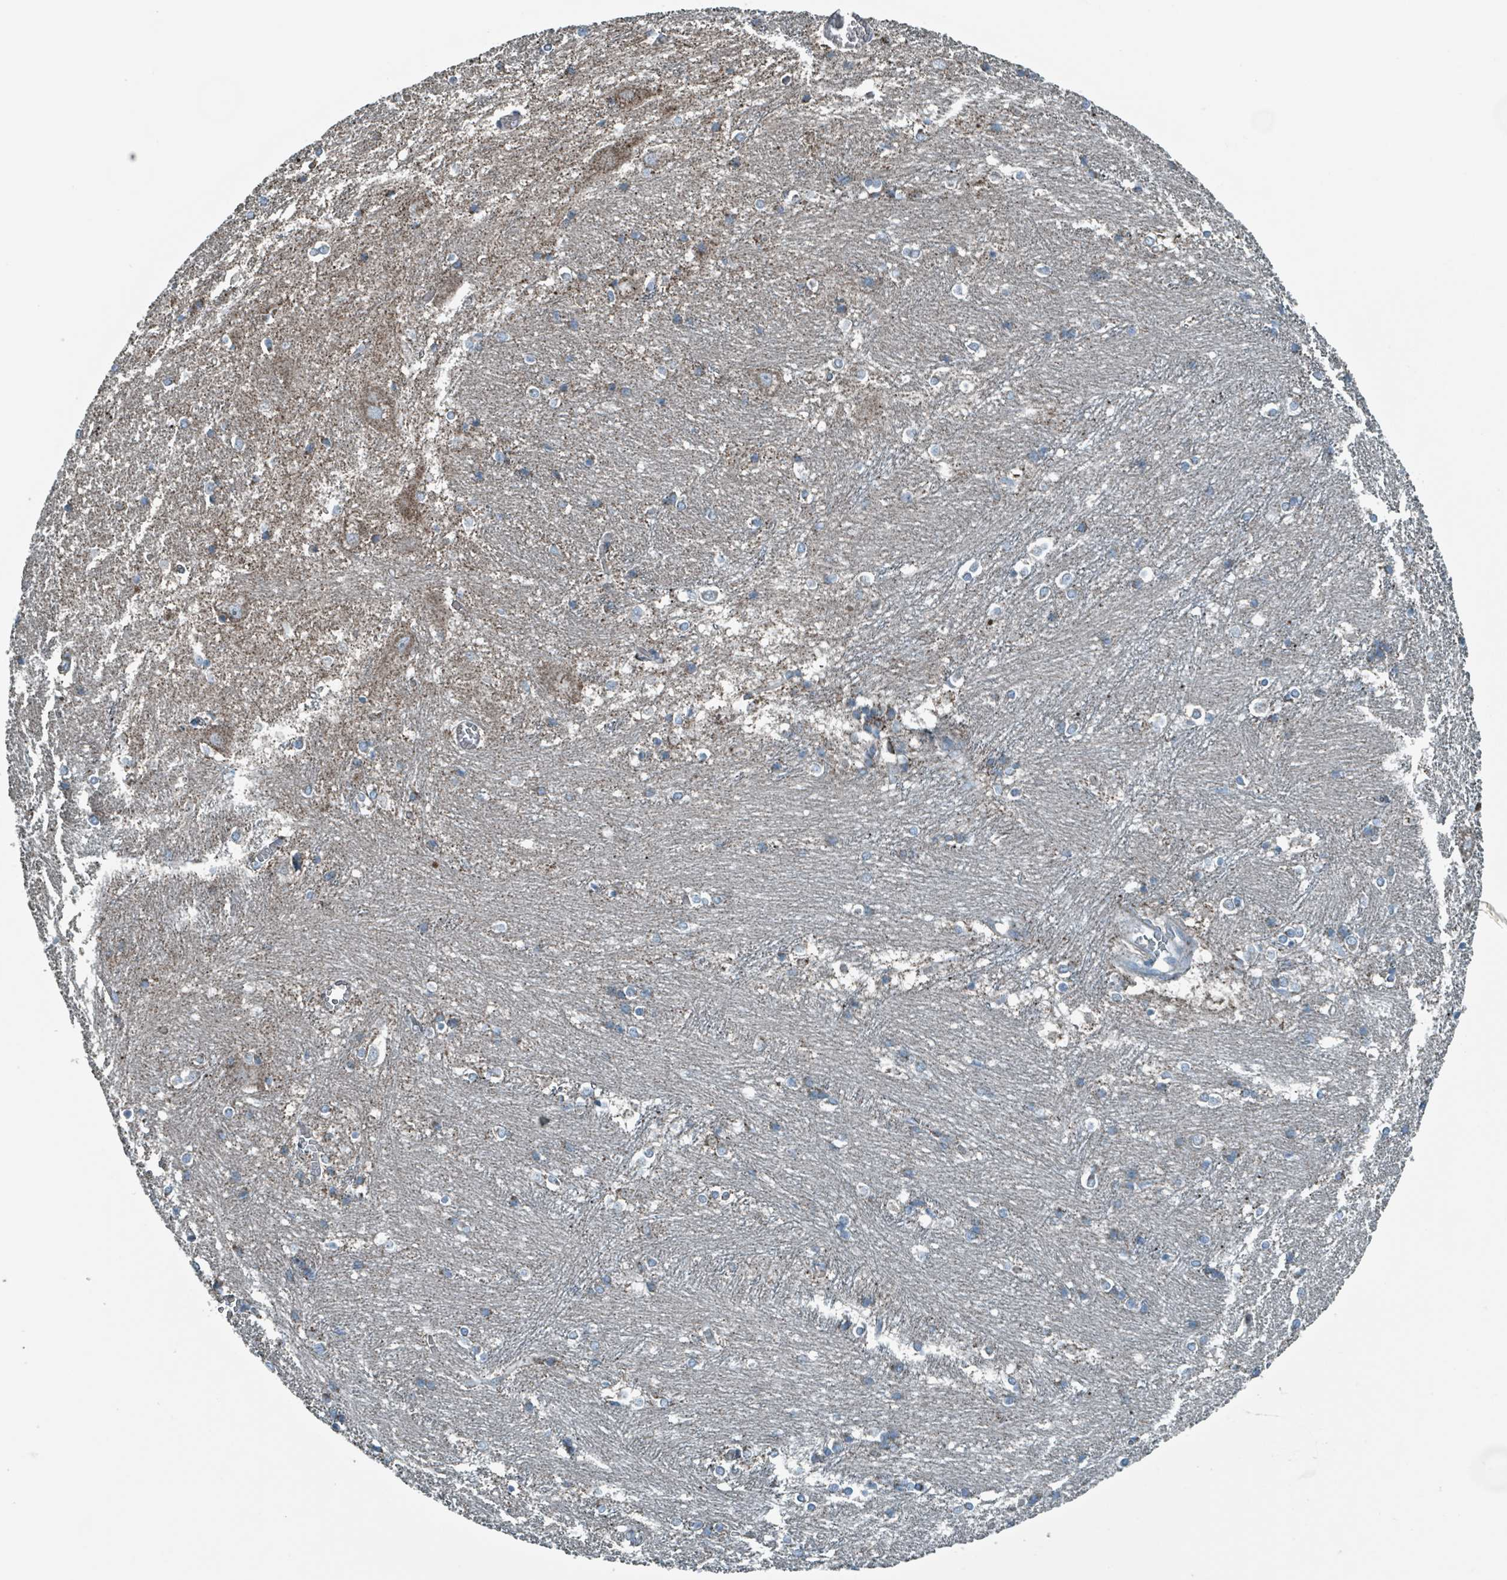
{"staining": {"intensity": "weak", "quantity": "<25%", "location": "cytoplasmic/membranous"}, "tissue": "caudate", "cell_type": "Glial cells", "image_type": "normal", "snomed": [{"axis": "morphology", "description": "Normal tissue, NOS"}, {"axis": "topography", "description": "Lateral ventricle wall"}], "caption": "Photomicrograph shows no significant protein expression in glial cells of normal caudate. The staining was performed using DAB (3,3'-diaminobenzidine) to visualize the protein expression in brown, while the nuclei were stained in blue with hematoxylin (Magnification: 20x).", "gene": "ABHD18", "patient": {"sex": "male", "age": 37}}